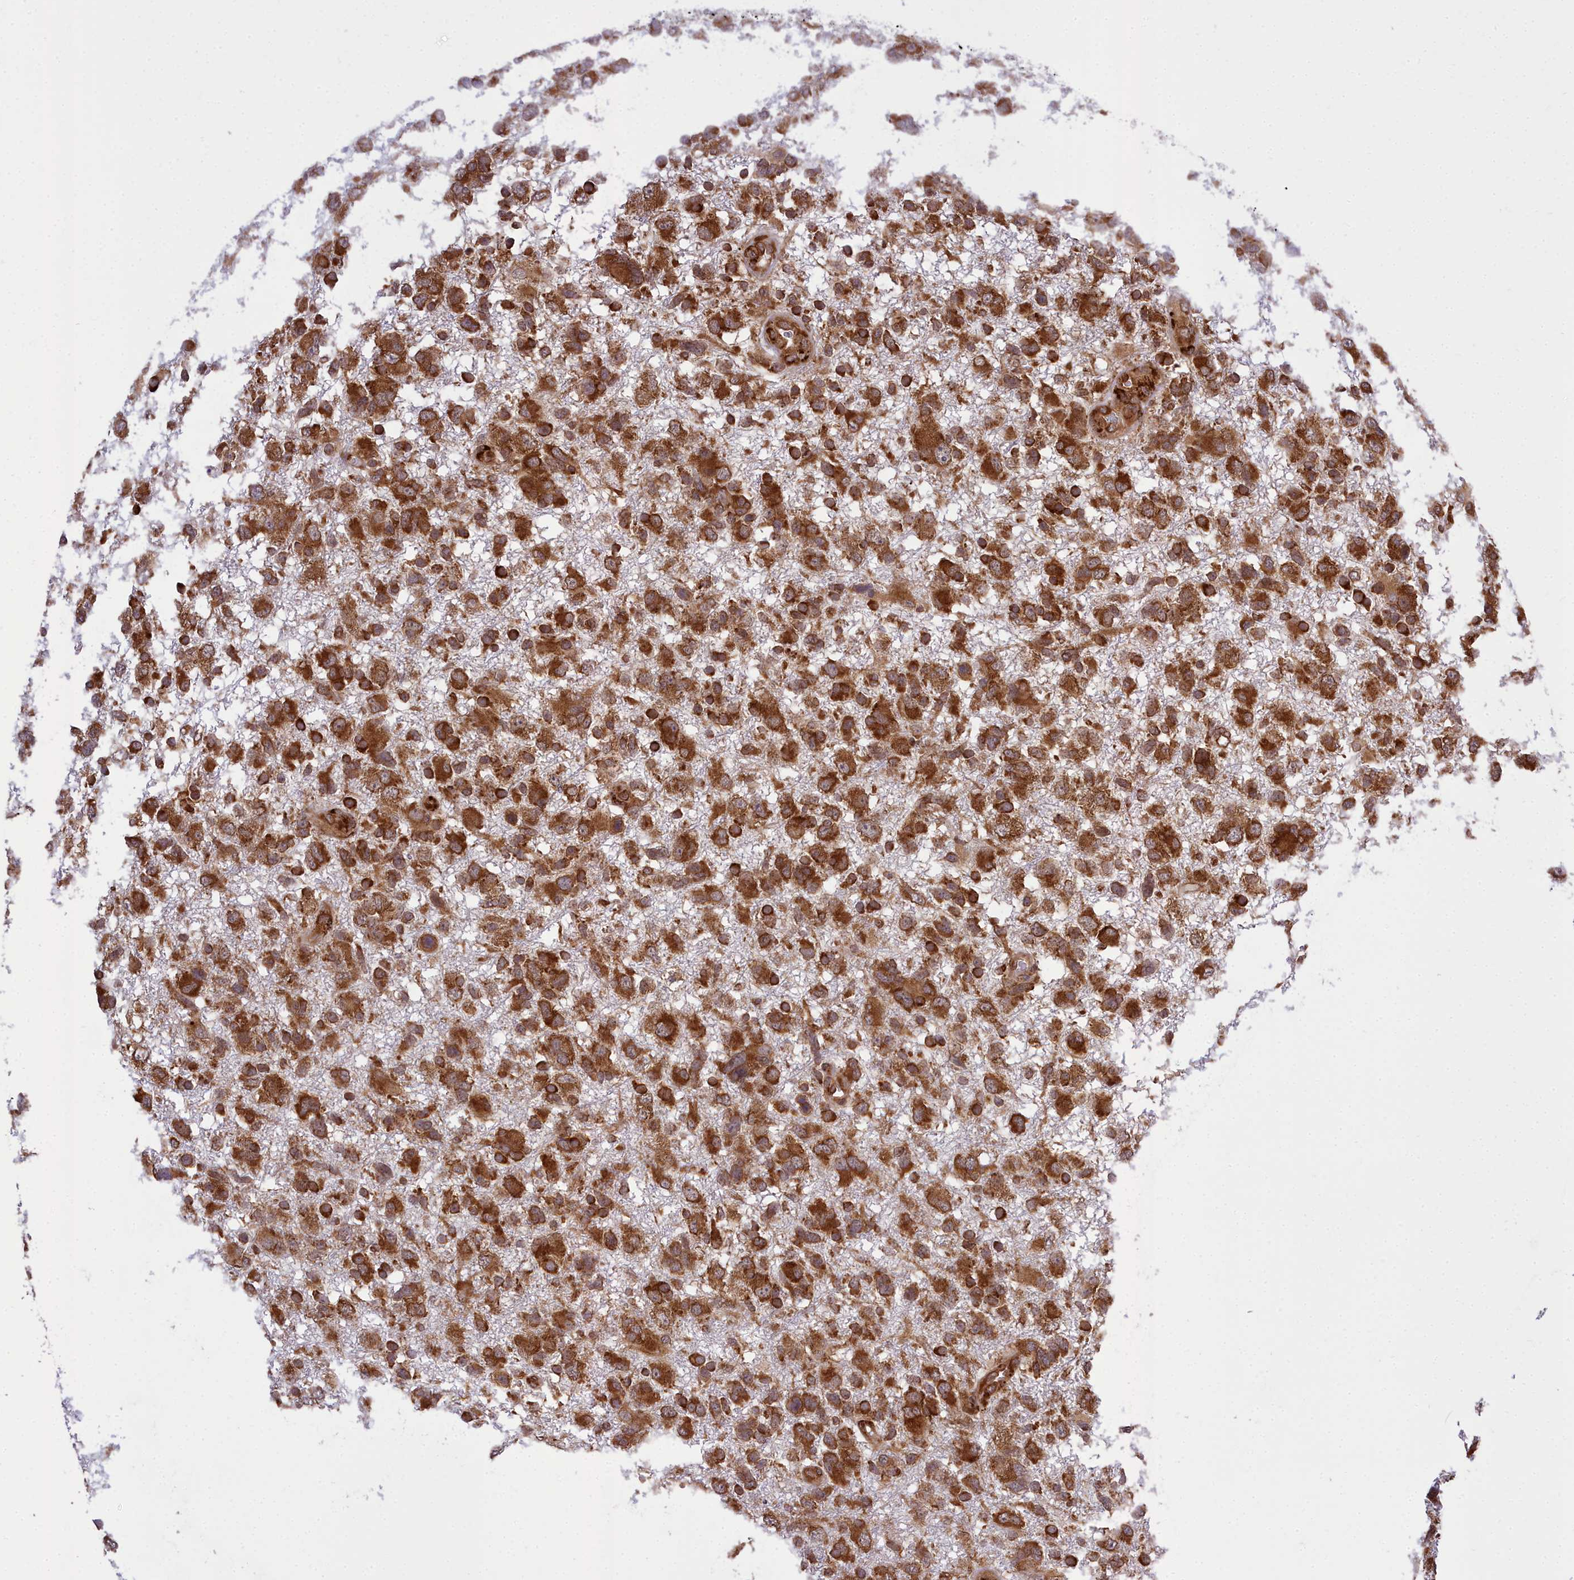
{"staining": {"intensity": "strong", "quantity": ">75%", "location": "cytoplasmic/membranous"}, "tissue": "glioma", "cell_type": "Tumor cells", "image_type": "cancer", "snomed": [{"axis": "morphology", "description": "Glioma, malignant, High grade"}, {"axis": "topography", "description": "Brain"}], "caption": "A photomicrograph showing strong cytoplasmic/membranous positivity in about >75% of tumor cells in glioma, as visualized by brown immunohistochemical staining.", "gene": "DHCR7", "patient": {"sex": "male", "age": 61}}